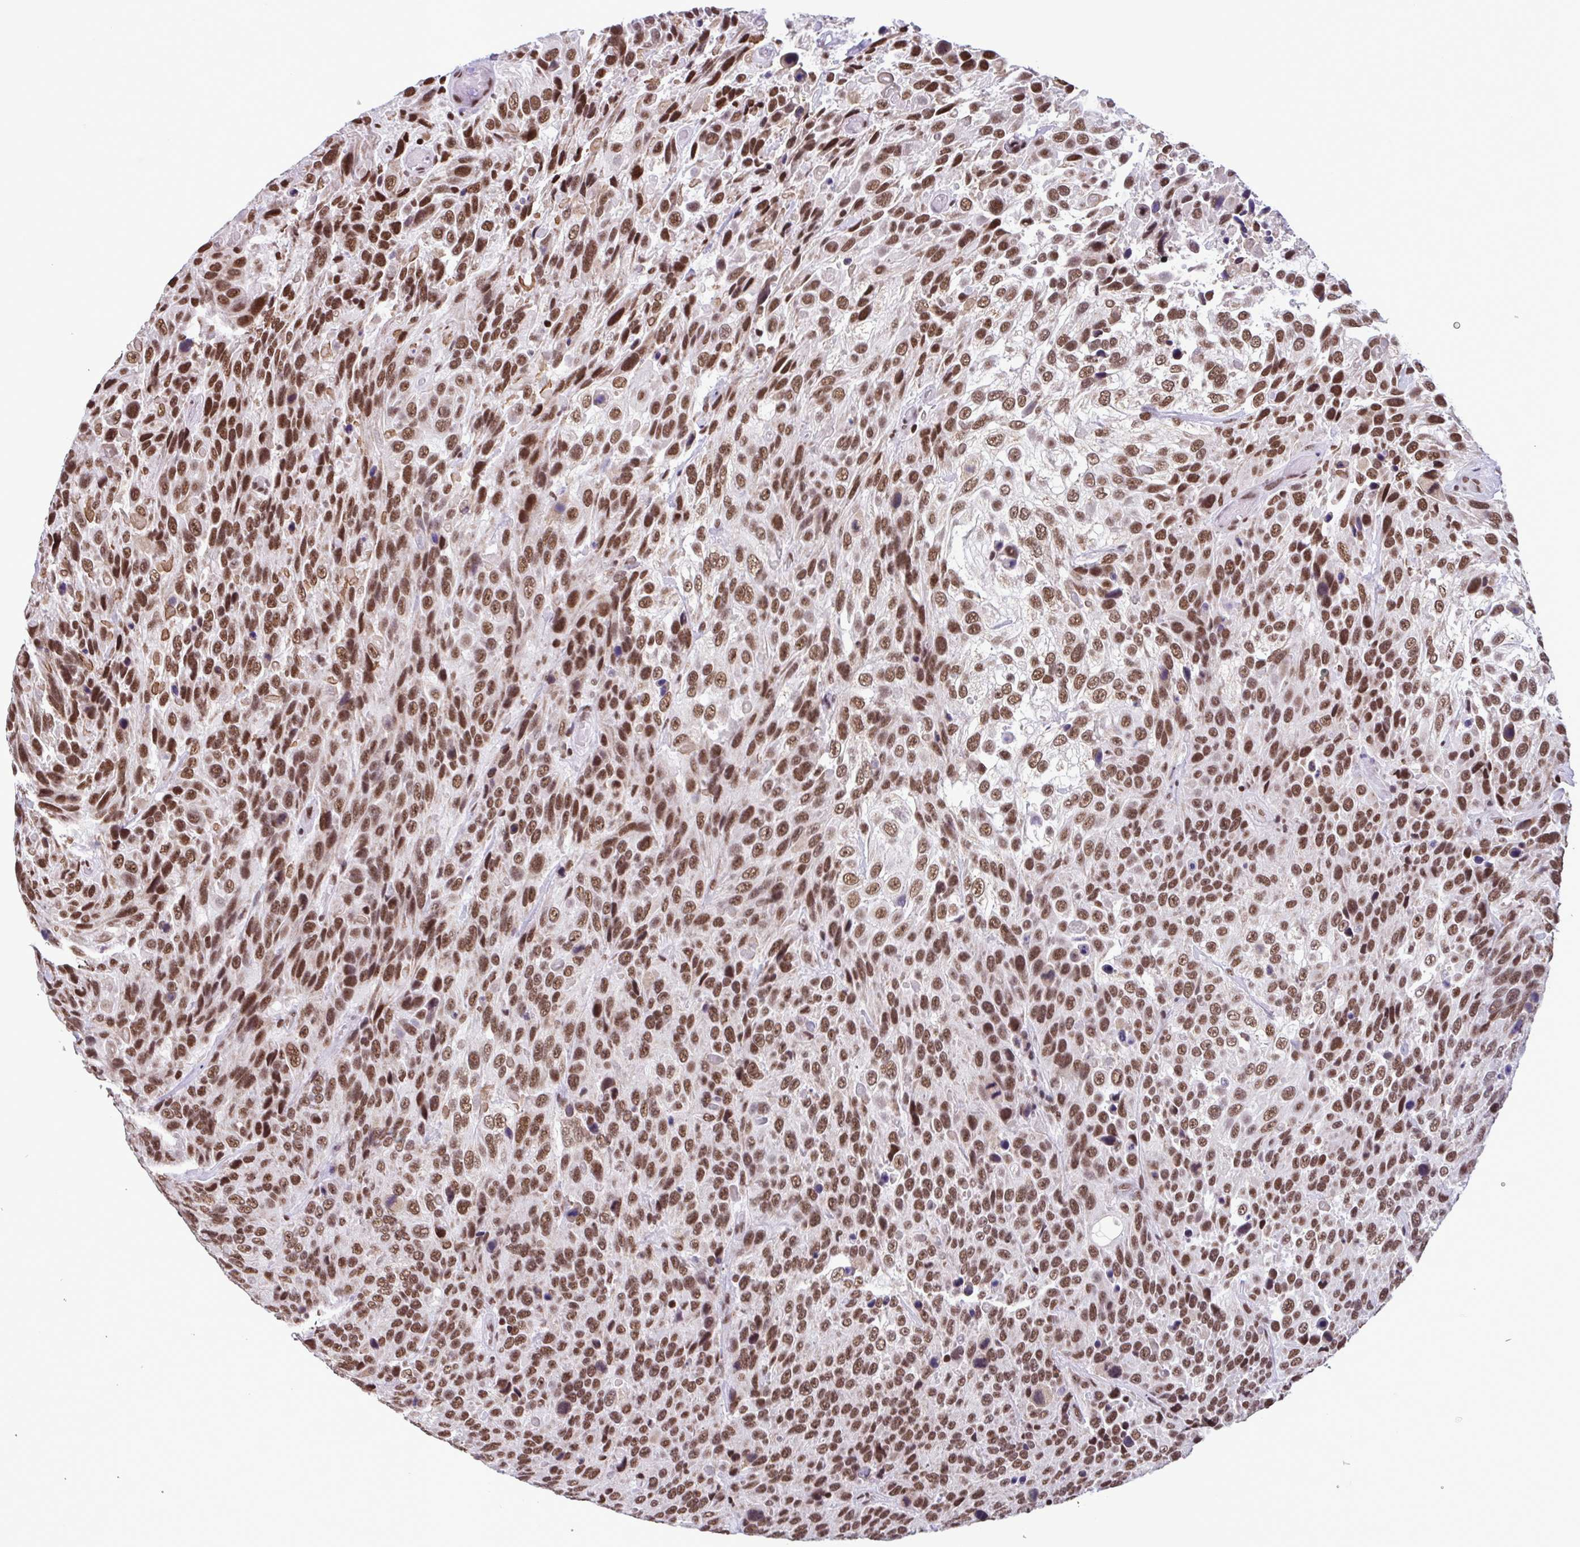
{"staining": {"intensity": "strong", "quantity": ">75%", "location": "nuclear"}, "tissue": "urothelial cancer", "cell_type": "Tumor cells", "image_type": "cancer", "snomed": [{"axis": "morphology", "description": "Urothelial carcinoma, High grade"}, {"axis": "topography", "description": "Urinary bladder"}], "caption": "The histopathology image exhibits a brown stain indicating the presence of a protein in the nuclear of tumor cells in urothelial cancer.", "gene": "TIMM21", "patient": {"sex": "female", "age": 70}}